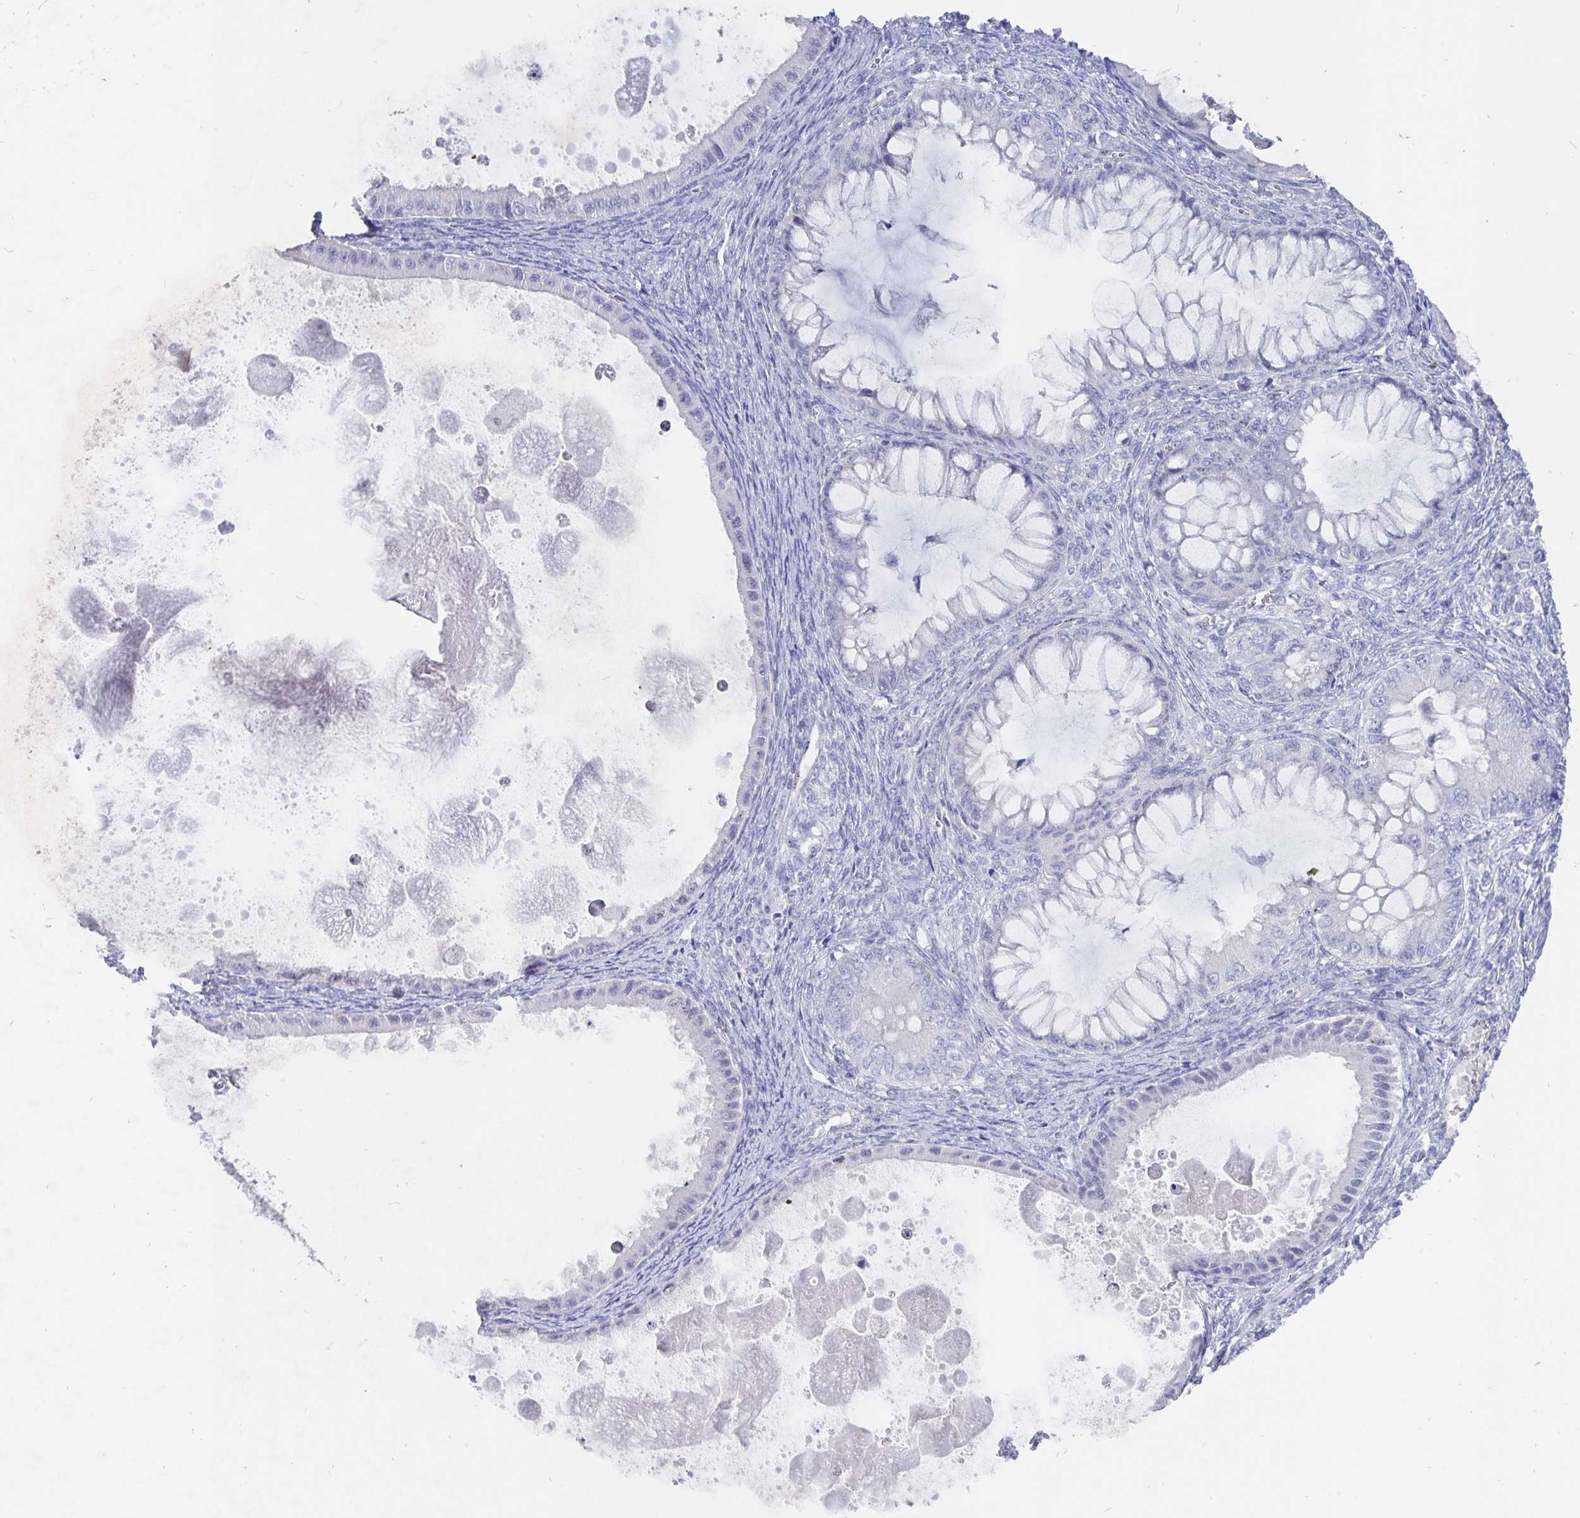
{"staining": {"intensity": "negative", "quantity": "none", "location": "none"}, "tissue": "ovarian cancer", "cell_type": "Tumor cells", "image_type": "cancer", "snomed": [{"axis": "morphology", "description": "Cystadenocarcinoma, mucinous, NOS"}, {"axis": "topography", "description": "Ovary"}], "caption": "Ovarian cancer was stained to show a protein in brown. There is no significant staining in tumor cells.", "gene": "SMOC1", "patient": {"sex": "female", "age": 64}}